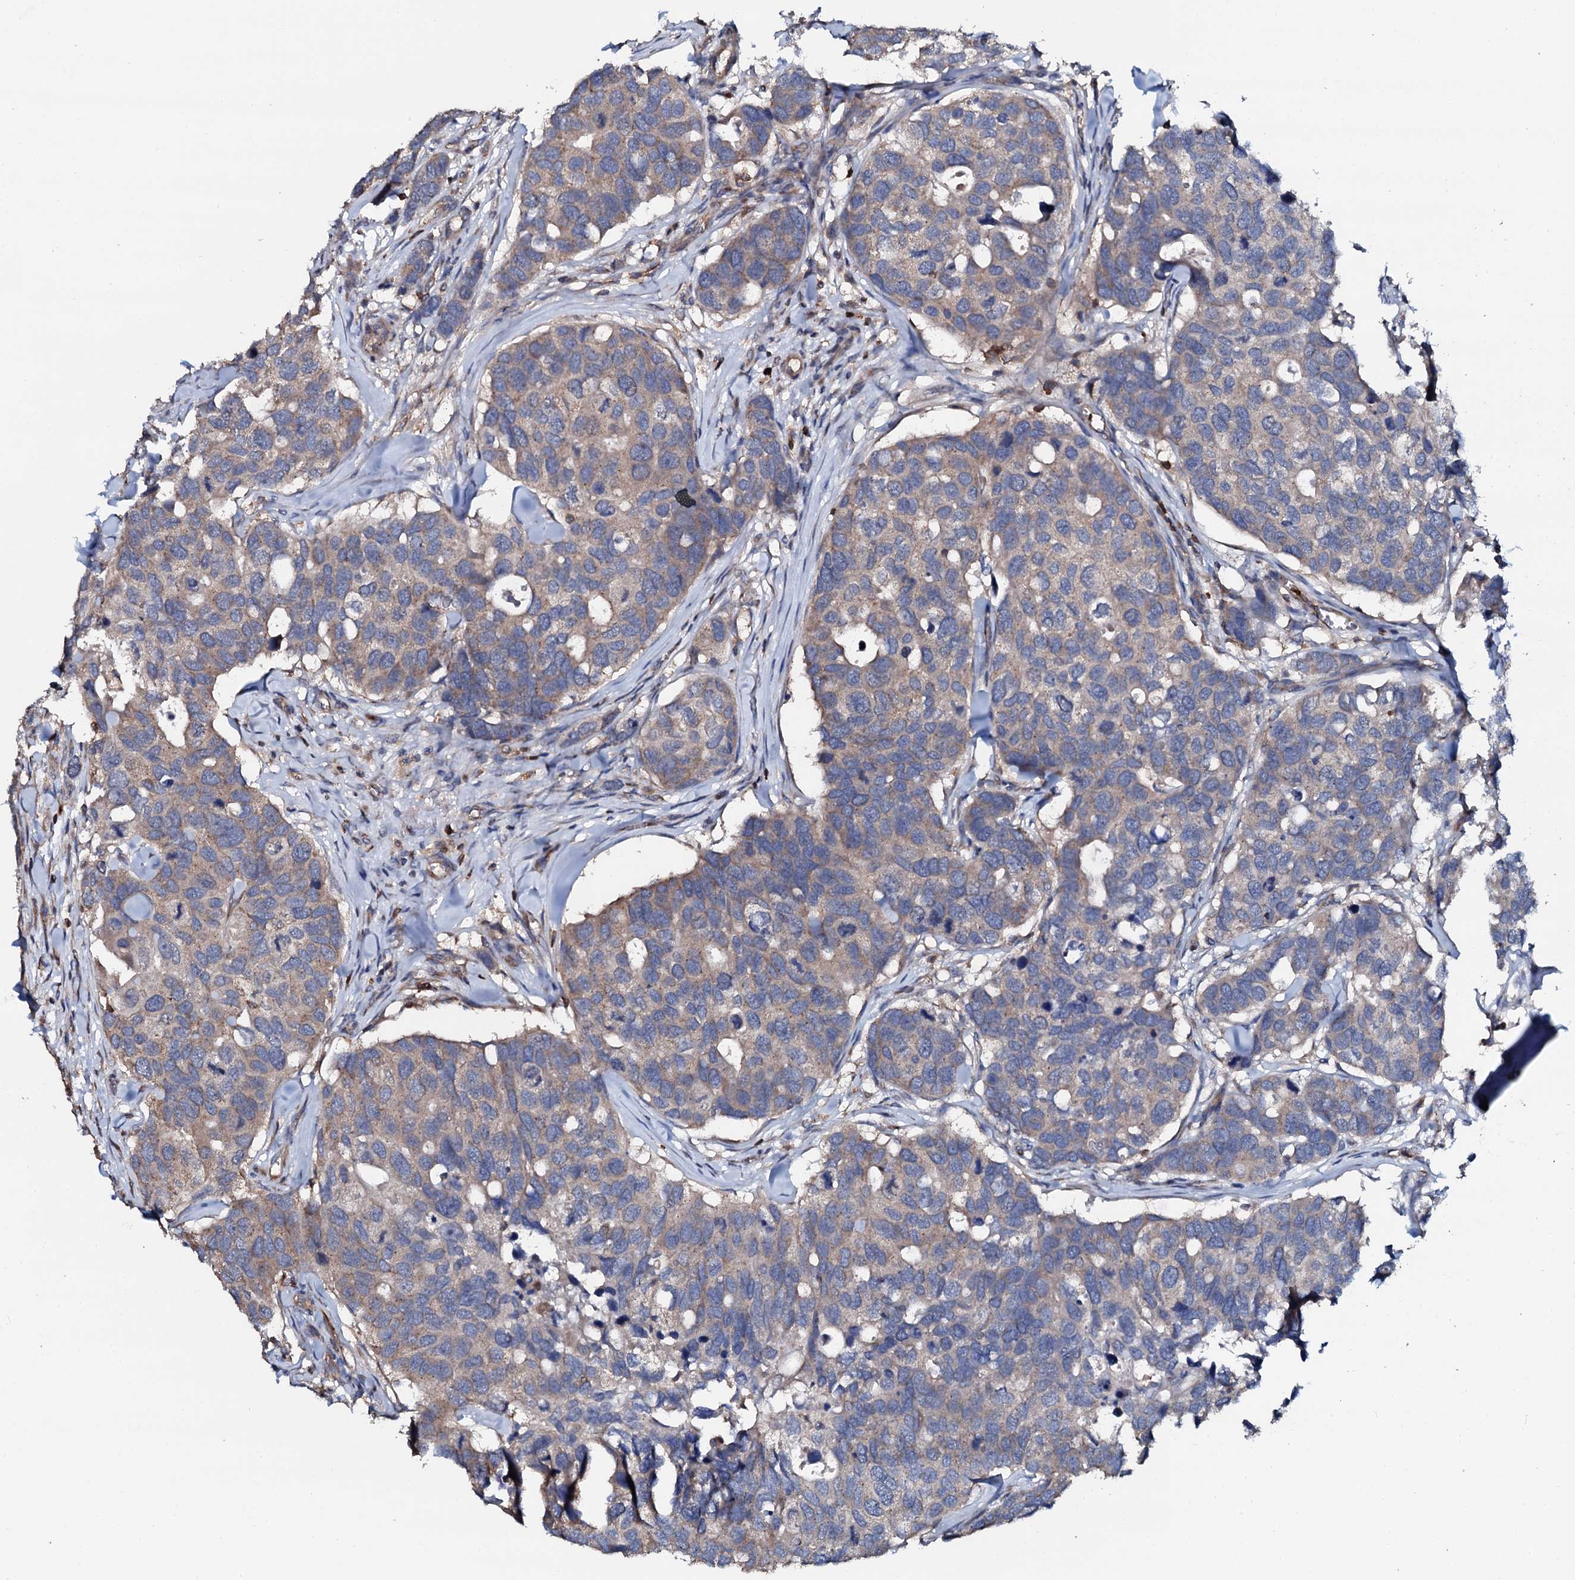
{"staining": {"intensity": "moderate", "quantity": "25%-75%", "location": "cytoplasmic/membranous"}, "tissue": "breast cancer", "cell_type": "Tumor cells", "image_type": "cancer", "snomed": [{"axis": "morphology", "description": "Duct carcinoma"}, {"axis": "topography", "description": "Breast"}], "caption": "Moderate cytoplasmic/membranous staining for a protein is seen in approximately 25%-75% of tumor cells of breast cancer (invasive ductal carcinoma) using immunohistochemistry (IHC).", "gene": "GRK2", "patient": {"sex": "female", "age": 83}}